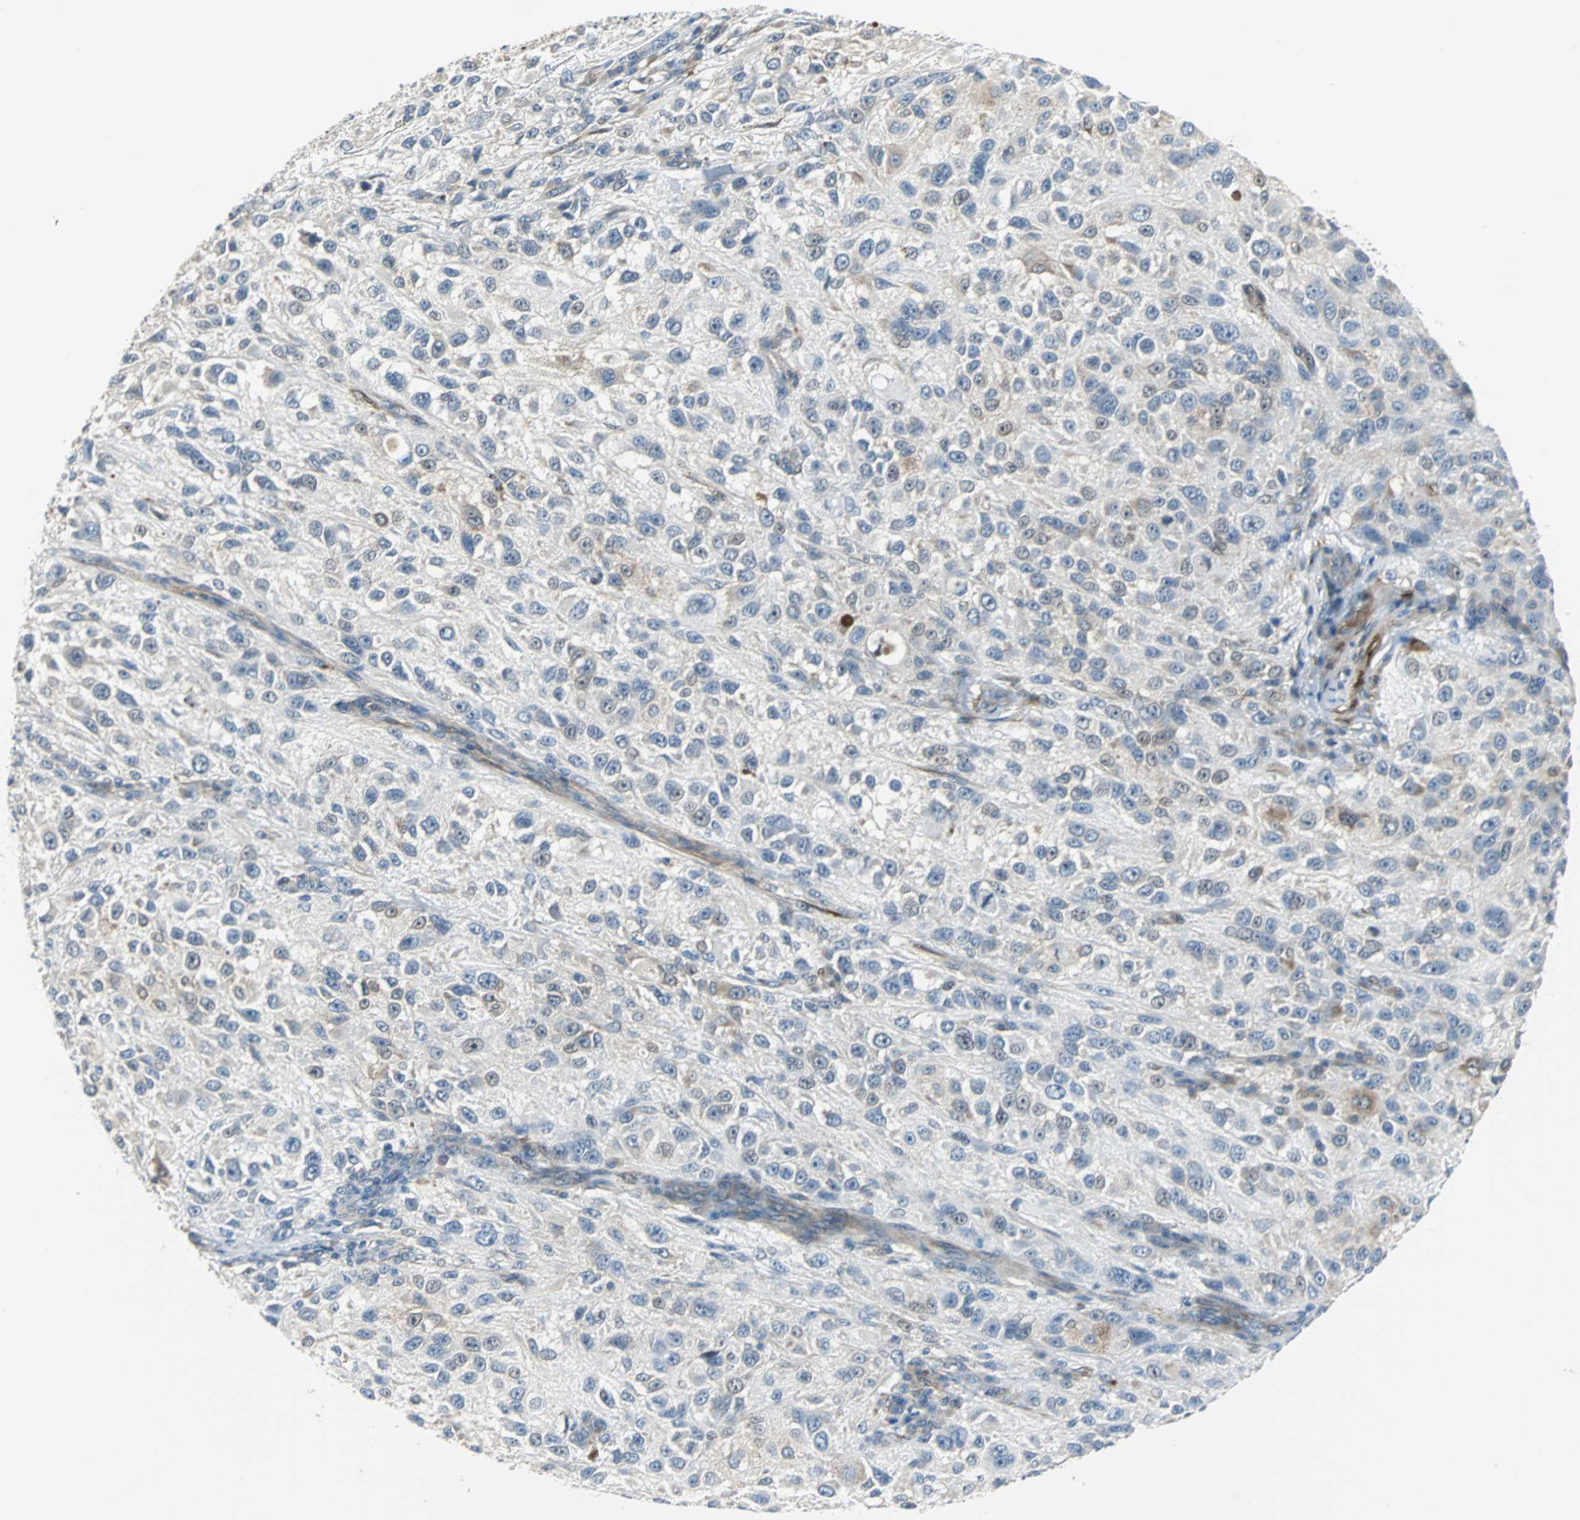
{"staining": {"intensity": "weak", "quantity": "<25%", "location": "cytoplasmic/membranous"}, "tissue": "melanoma", "cell_type": "Tumor cells", "image_type": "cancer", "snomed": [{"axis": "morphology", "description": "Necrosis, NOS"}, {"axis": "morphology", "description": "Malignant melanoma, NOS"}, {"axis": "topography", "description": "Skin"}], "caption": "Tumor cells are negative for protein expression in human melanoma. Brightfield microscopy of immunohistochemistry stained with DAB (brown) and hematoxylin (blue), captured at high magnification.", "gene": "FHL2", "patient": {"sex": "female", "age": 87}}